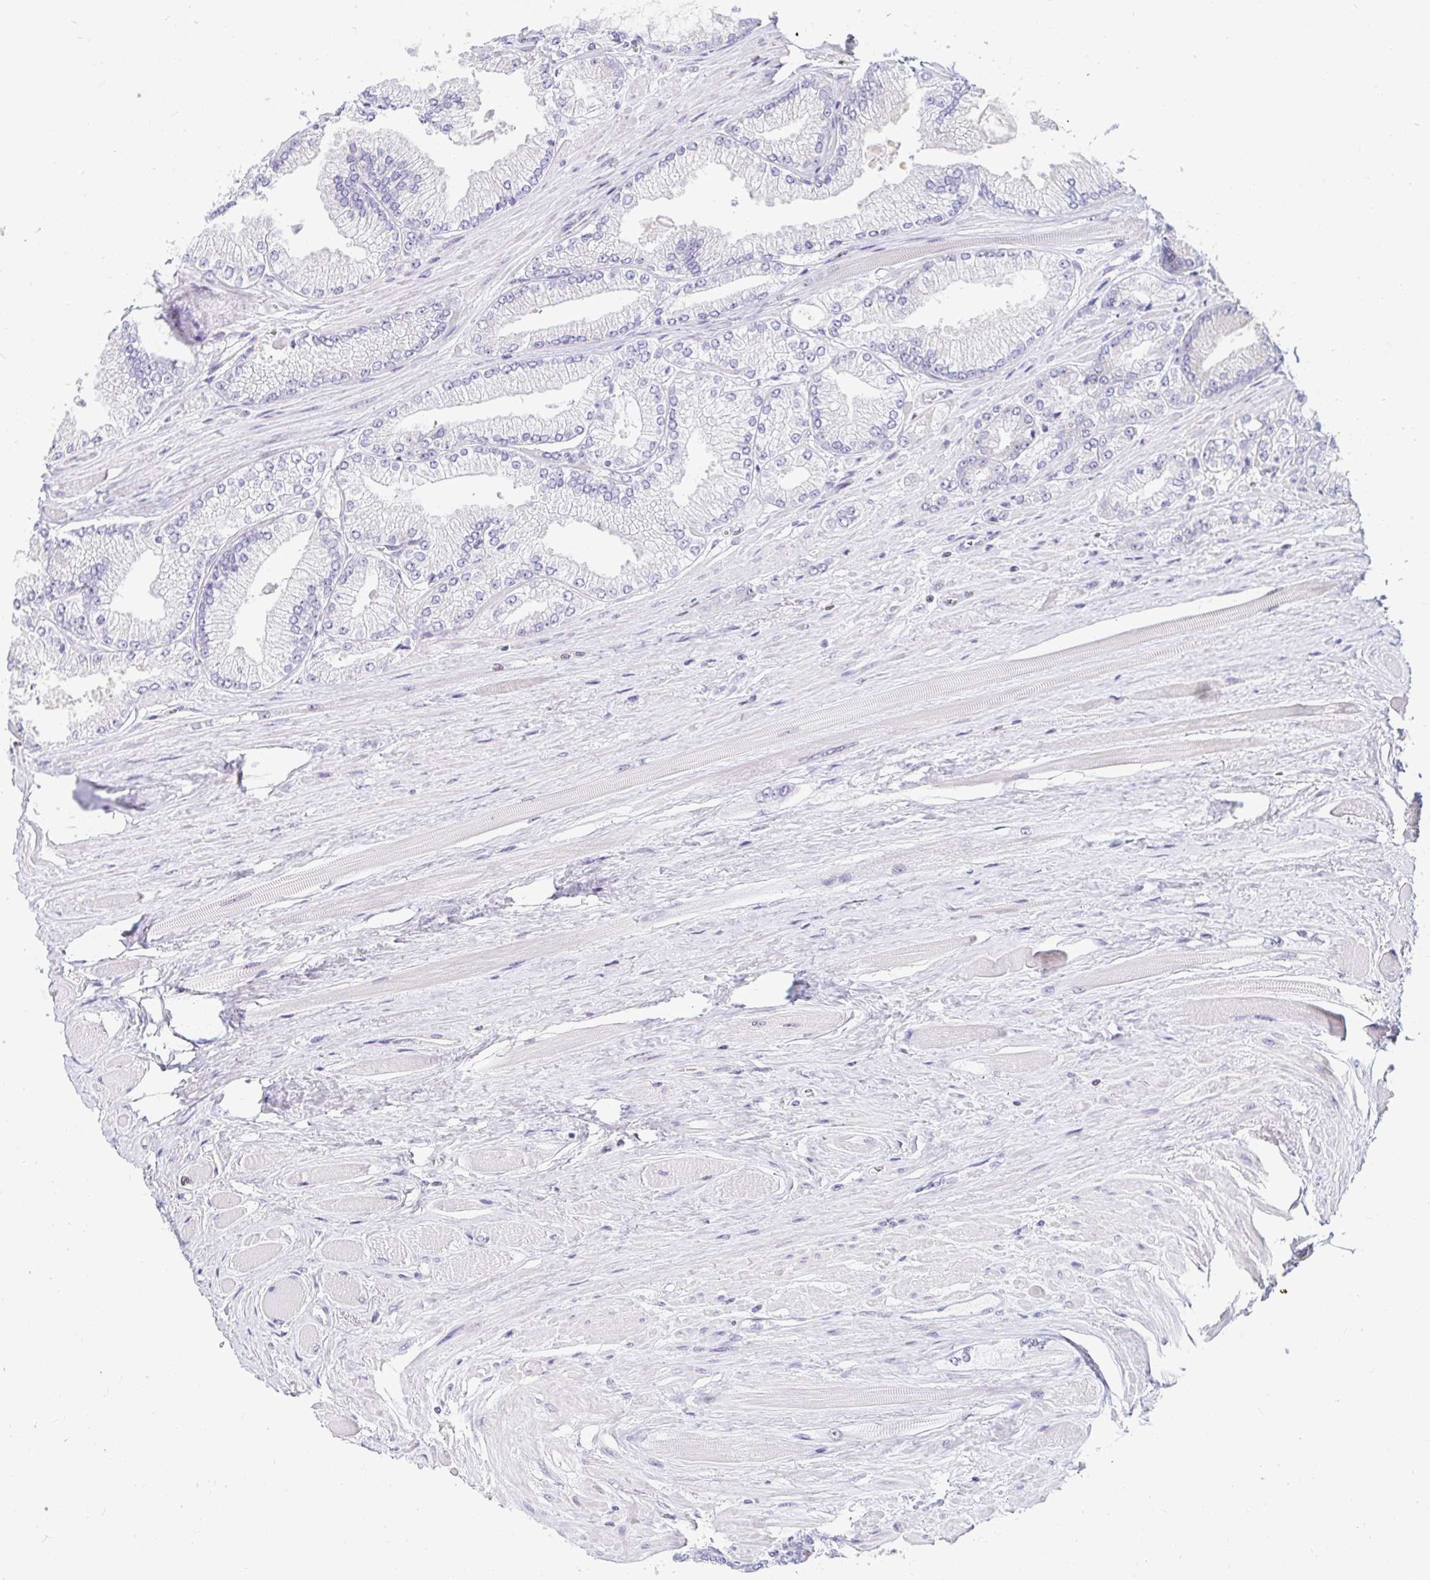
{"staining": {"intensity": "negative", "quantity": "none", "location": "none"}, "tissue": "prostate cancer", "cell_type": "Tumor cells", "image_type": "cancer", "snomed": [{"axis": "morphology", "description": "Adenocarcinoma, Low grade"}, {"axis": "topography", "description": "Prostate"}], "caption": "Immunohistochemistry (IHC) photomicrograph of neoplastic tissue: prostate cancer stained with DAB (3,3'-diaminobenzidine) displays no significant protein staining in tumor cells.", "gene": "CAPSL", "patient": {"sex": "male", "age": 67}}